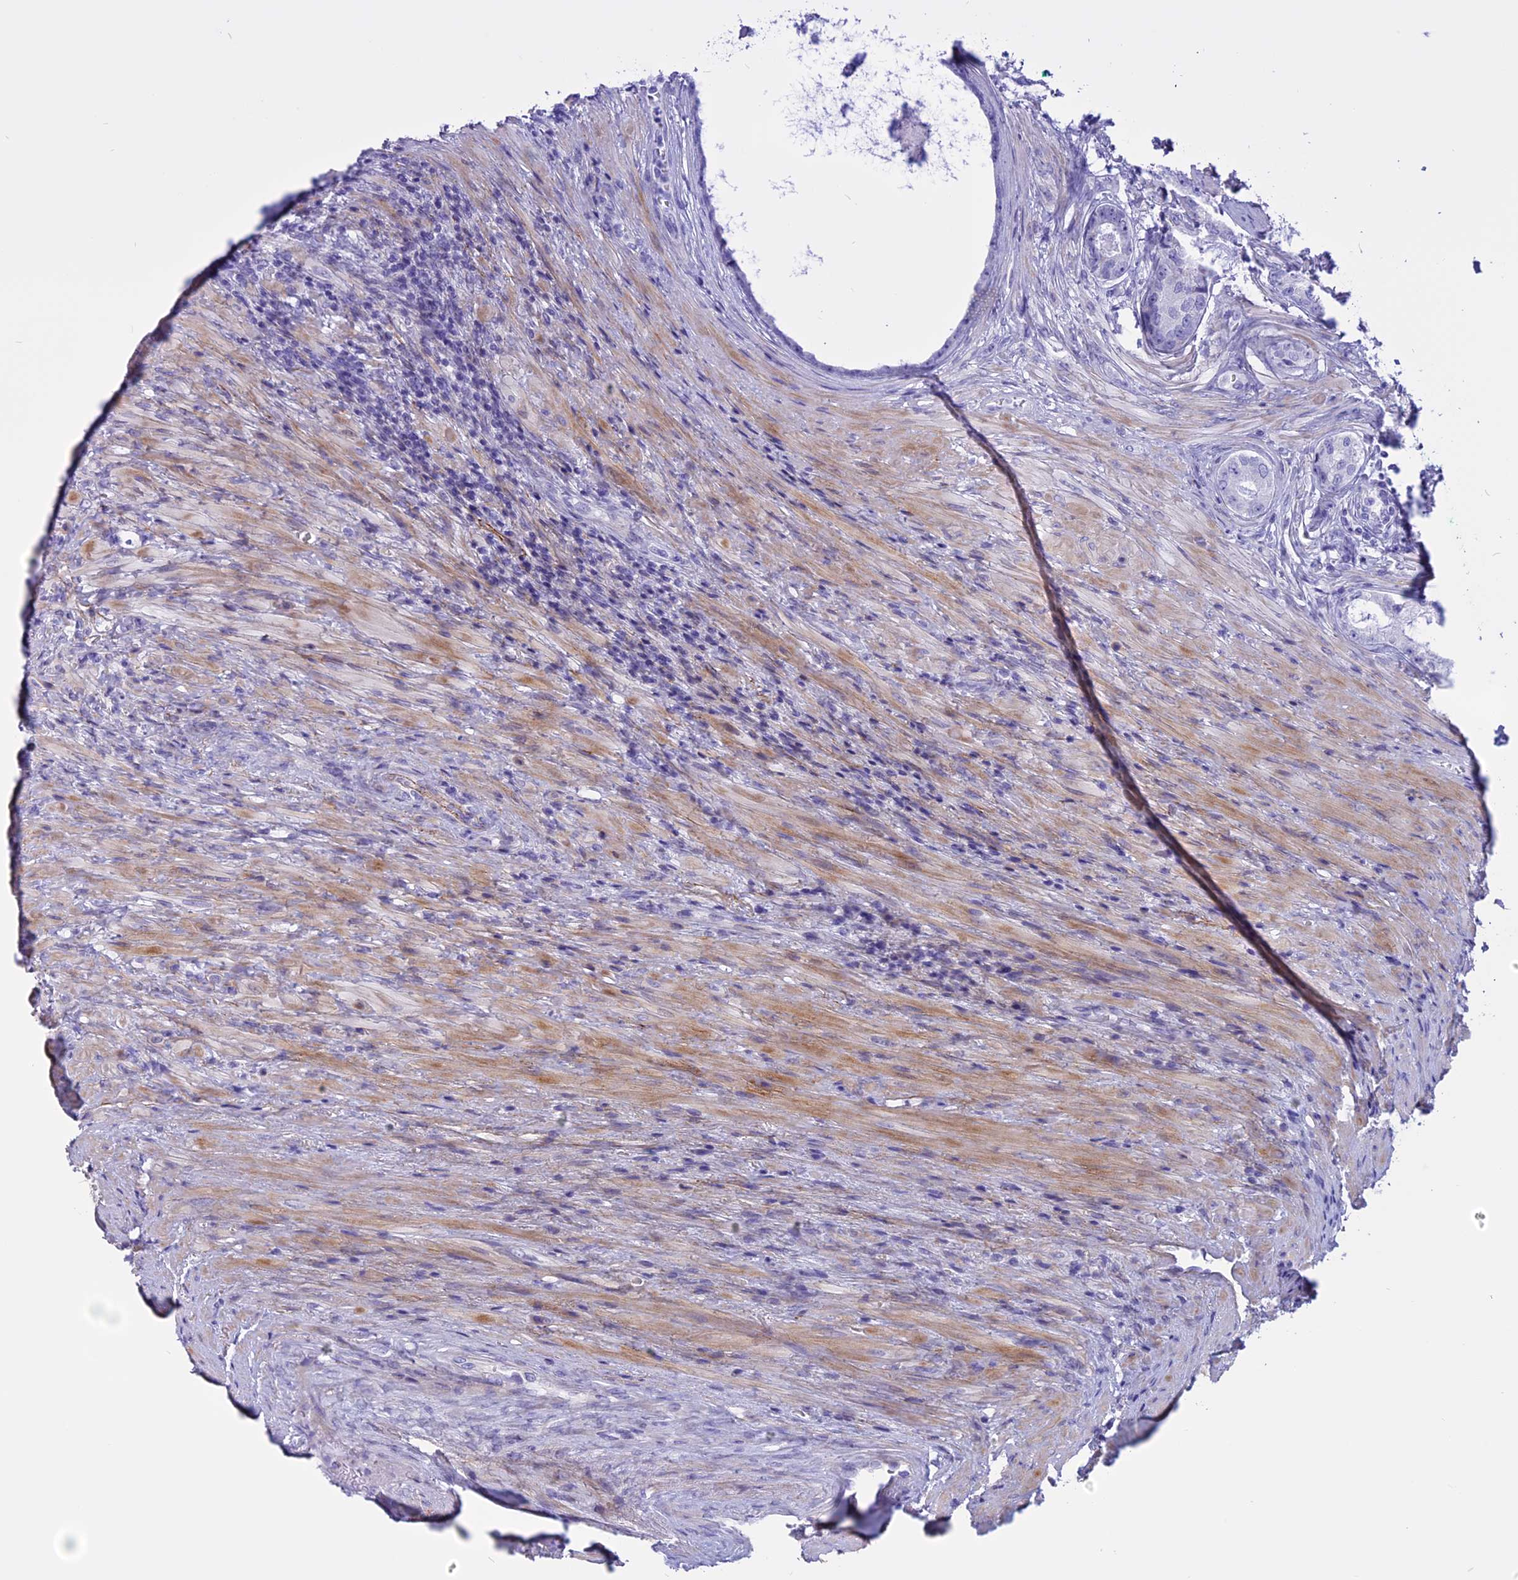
{"staining": {"intensity": "negative", "quantity": "none", "location": "none"}, "tissue": "prostate cancer", "cell_type": "Tumor cells", "image_type": "cancer", "snomed": [{"axis": "morphology", "description": "Adenocarcinoma, Low grade"}, {"axis": "topography", "description": "Prostate"}], "caption": "Immunohistochemistry photomicrograph of human prostate cancer stained for a protein (brown), which exhibits no expression in tumor cells. The staining was performed using DAB to visualize the protein expression in brown, while the nuclei were stained in blue with hematoxylin (Magnification: 20x).", "gene": "SPHKAP", "patient": {"sex": "male", "age": 68}}